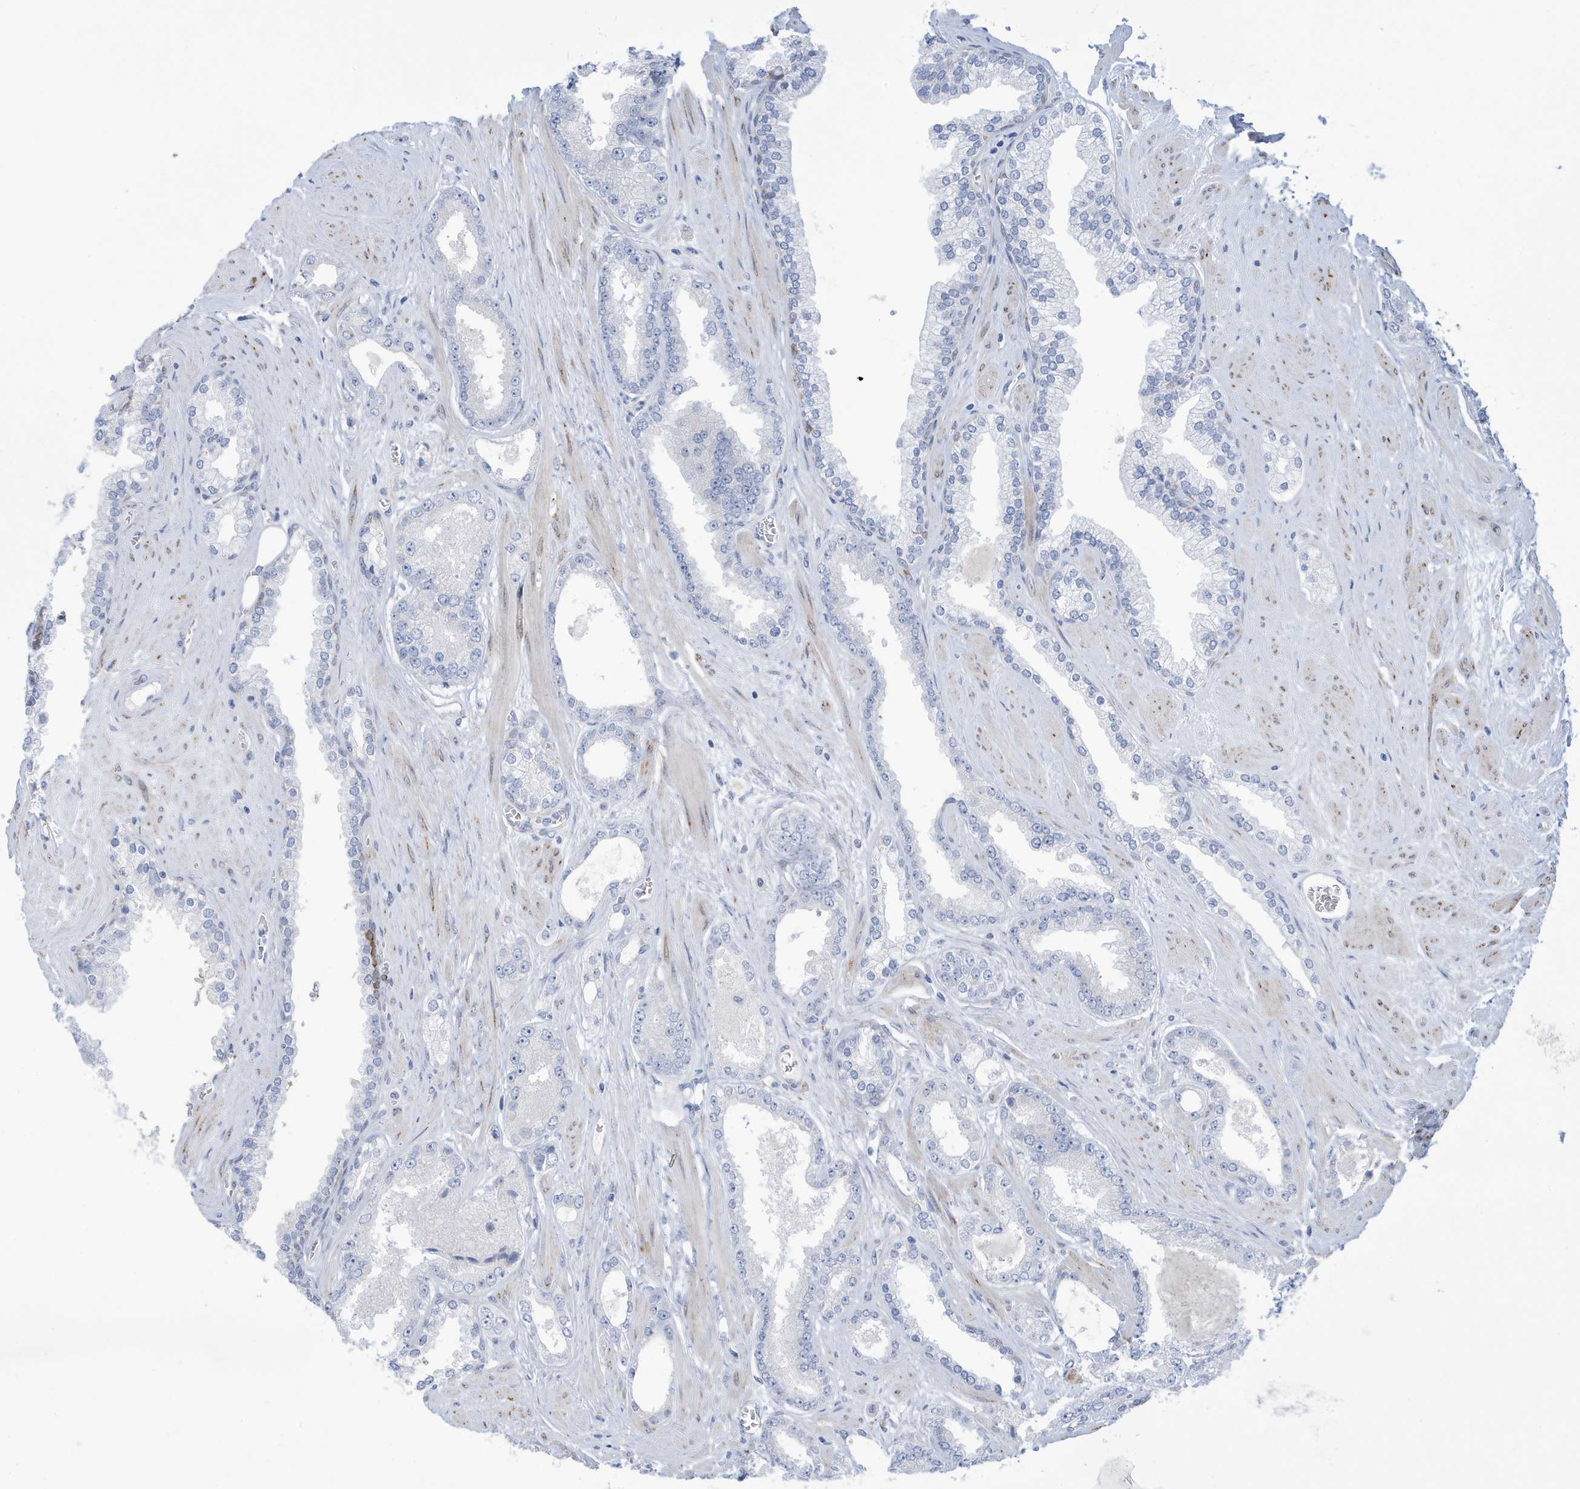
{"staining": {"intensity": "negative", "quantity": "none", "location": "none"}, "tissue": "prostate cancer", "cell_type": "Tumor cells", "image_type": "cancer", "snomed": [{"axis": "morphology", "description": "Adenocarcinoma, Low grade"}, {"axis": "topography", "description": "Prostate"}], "caption": "IHC image of neoplastic tissue: prostate adenocarcinoma (low-grade) stained with DAB (3,3'-diaminobenzidine) demonstrates no significant protein positivity in tumor cells.", "gene": "SEMA3F", "patient": {"sex": "male", "age": 62}}